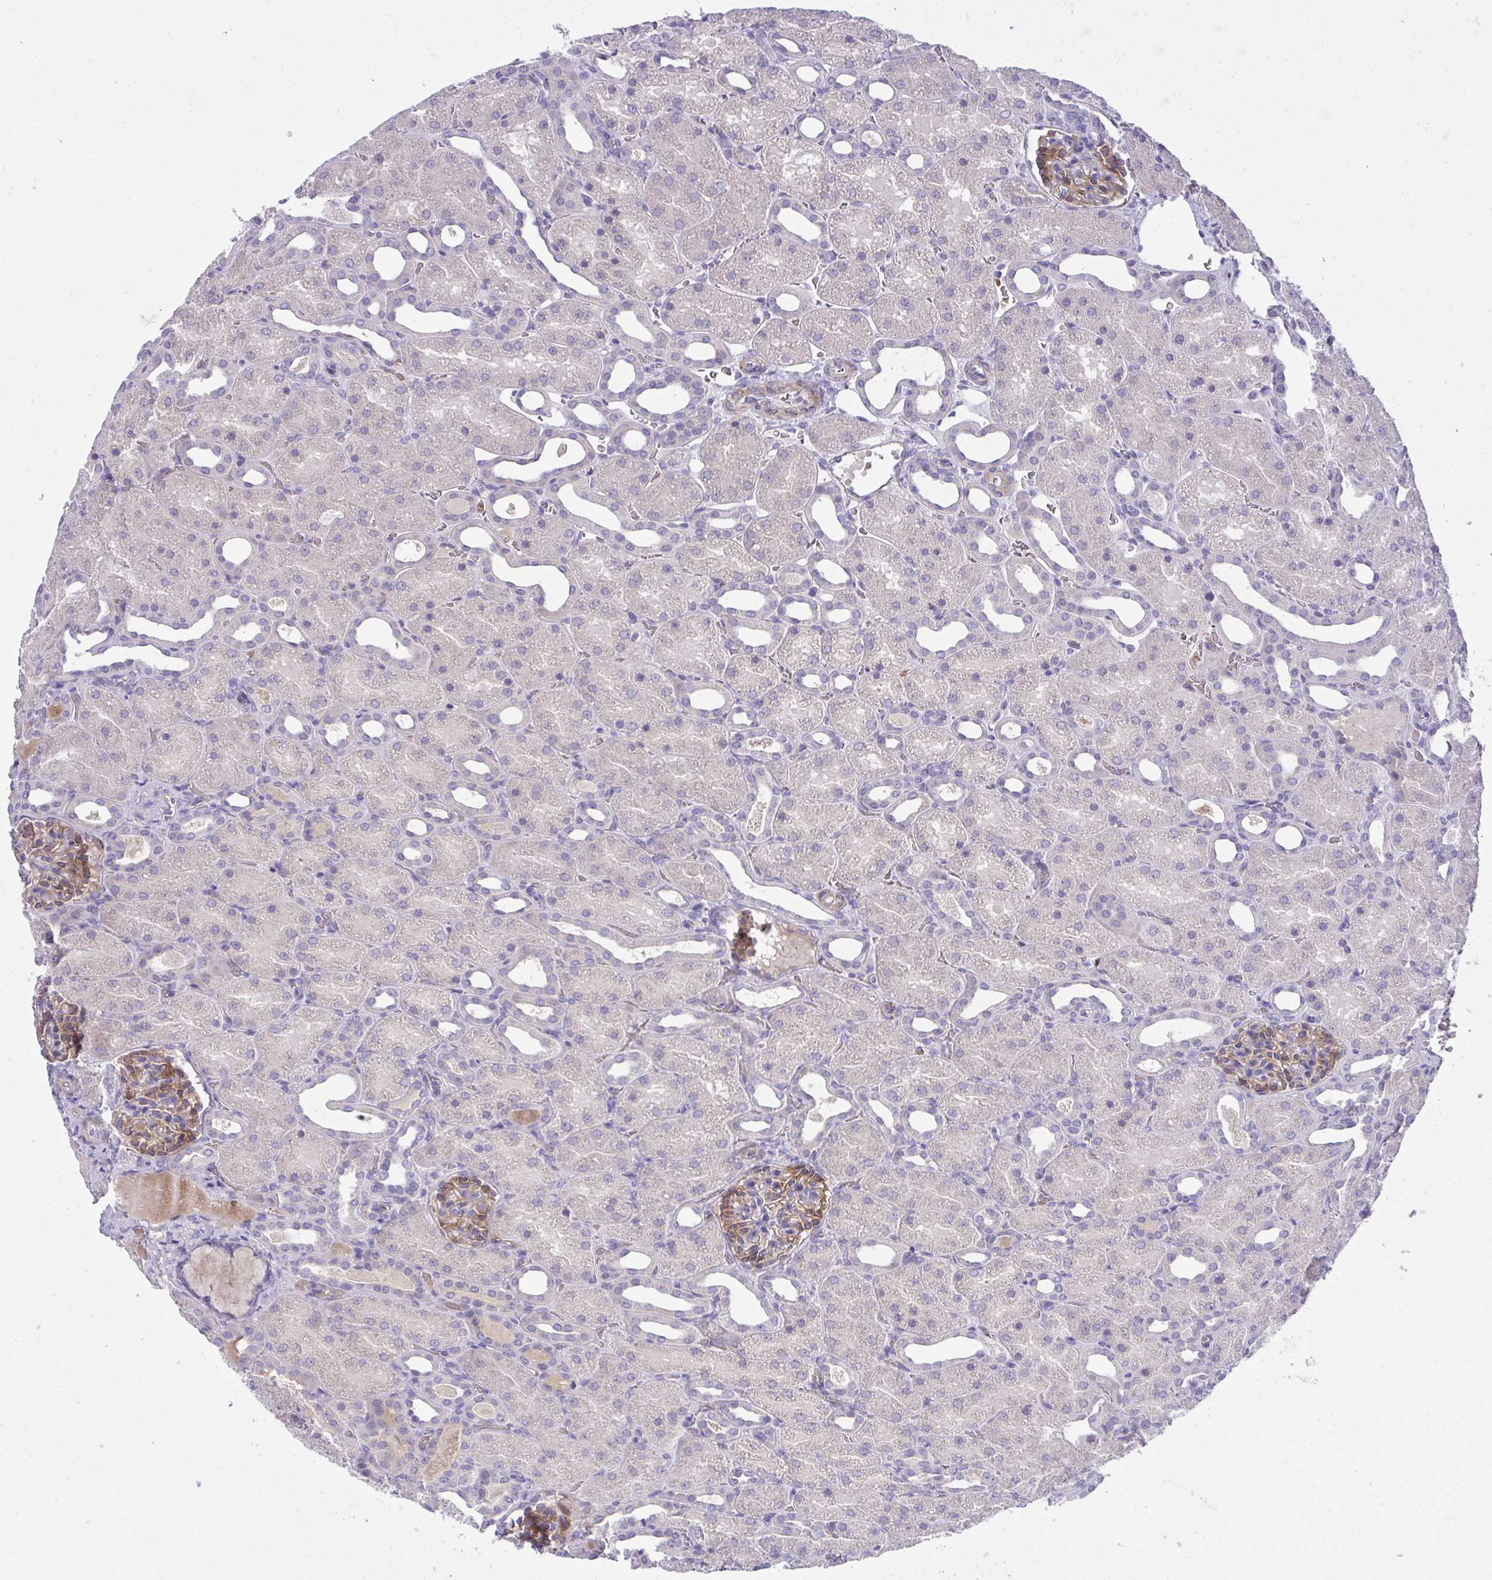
{"staining": {"intensity": "weak", "quantity": "25%-75%", "location": "cytoplasmic/membranous"}, "tissue": "kidney", "cell_type": "Cells in glomeruli", "image_type": "normal", "snomed": [{"axis": "morphology", "description": "Normal tissue, NOS"}, {"axis": "topography", "description": "Kidney"}], "caption": "Immunohistochemistry of normal kidney shows low levels of weak cytoplasmic/membranous positivity in approximately 25%-75% of cells in glomeruli. (DAB (3,3'-diaminobenzidine) = brown stain, brightfield microscopy at high magnification).", "gene": "SPTB", "patient": {"sex": "male", "age": 2}}